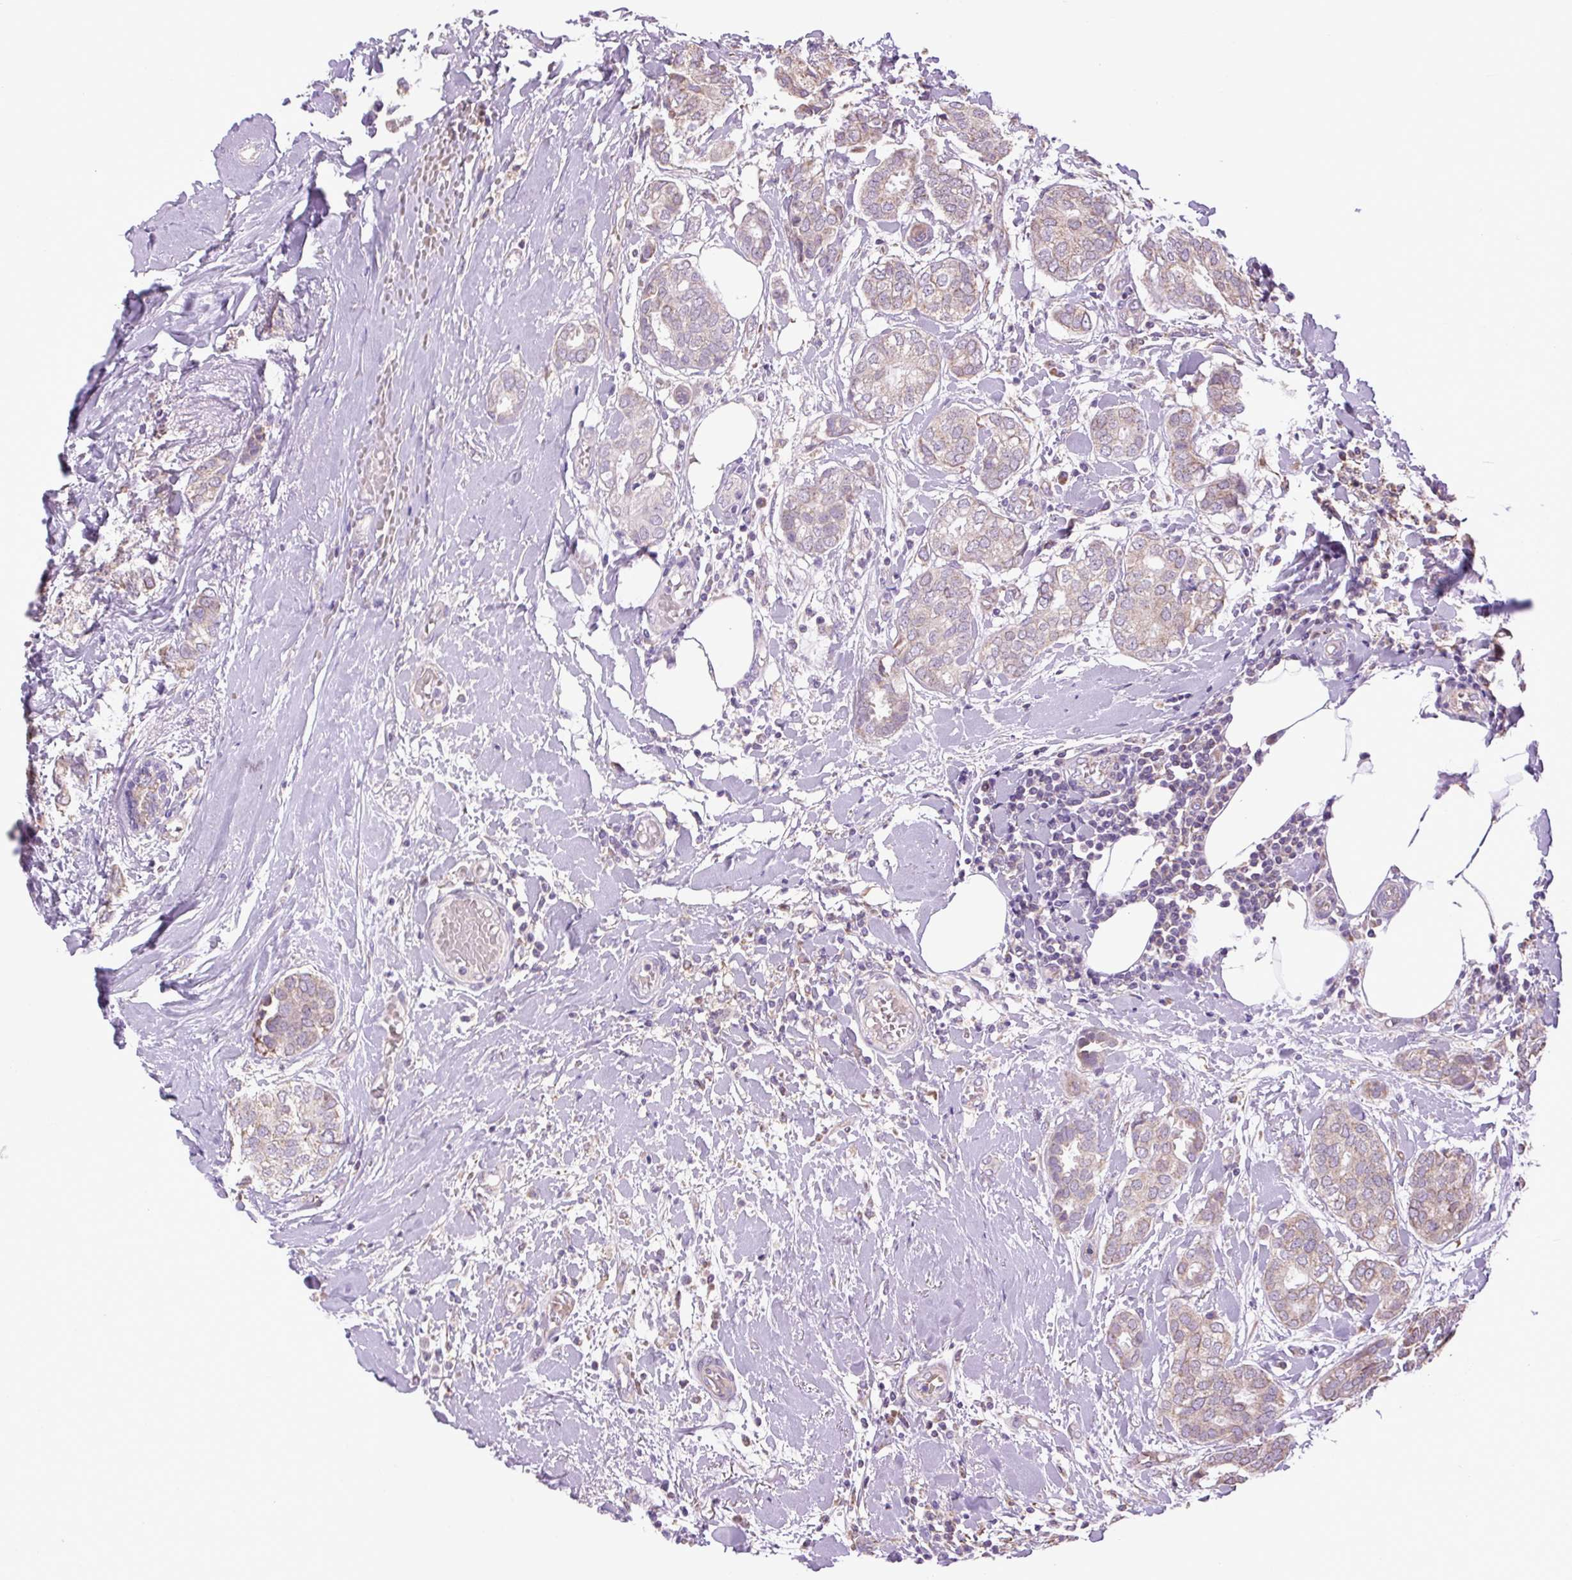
{"staining": {"intensity": "weak", "quantity": ">75%", "location": "cytoplasmic/membranous"}, "tissue": "breast cancer", "cell_type": "Tumor cells", "image_type": "cancer", "snomed": [{"axis": "morphology", "description": "Duct carcinoma"}, {"axis": "topography", "description": "Breast"}], "caption": "Human breast cancer (invasive ductal carcinoma) stained for a protein (brown) shows weak cytoplasmic/membranous positive positivity in about >75% of tumor cells.", "gene": "PLCG1", "patient": {"sex": "female", "age": 73}}